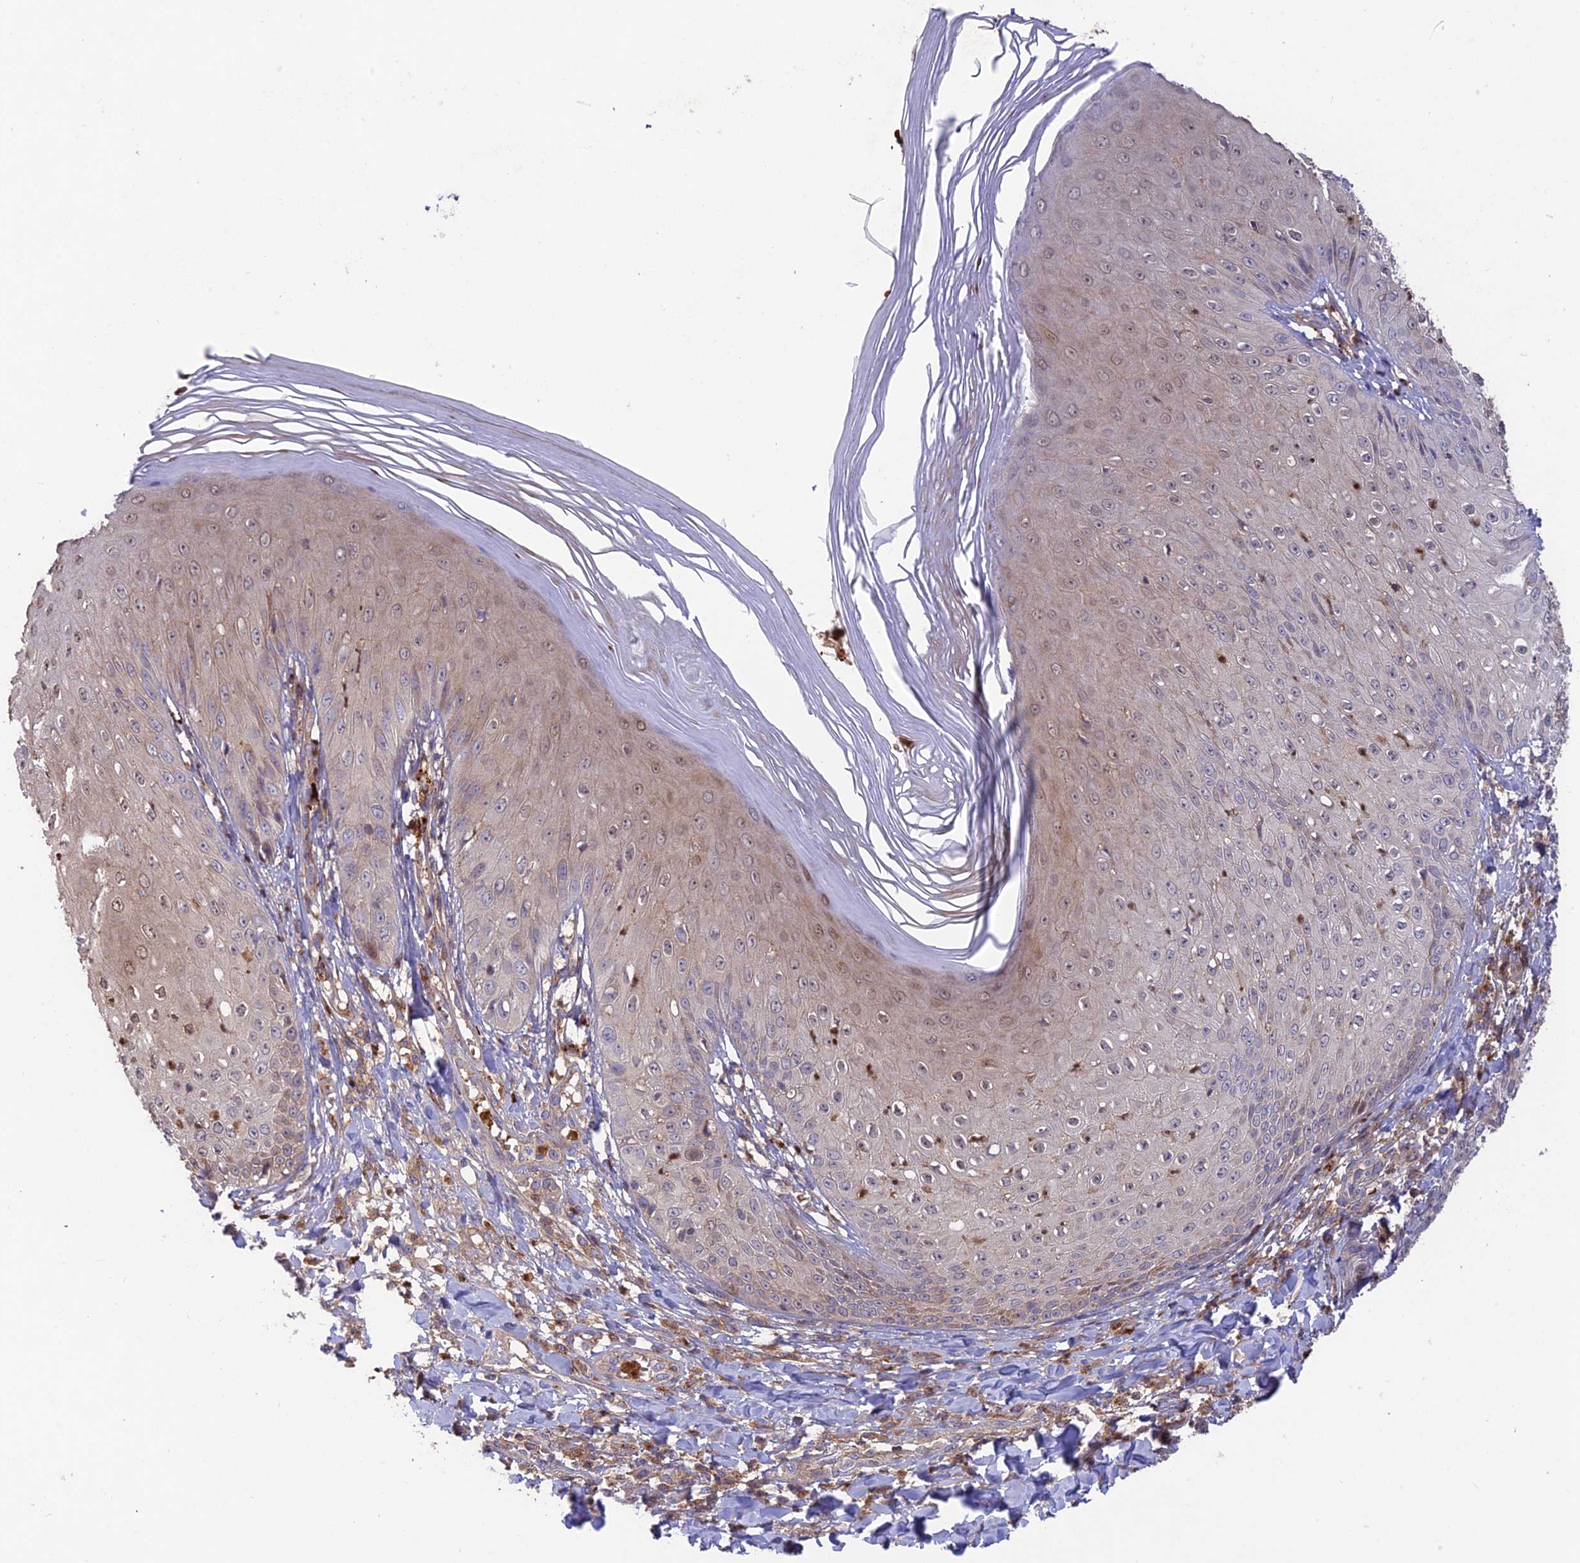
{"staining": {"intensity": "moderate", "quantity": "<25%", "location": "cytoplasmic/membranous"}, "tissue": "skin", "cell_type": "Epidermal cells", "image_type": "normal", "snomed": [{"axis": "morphology", "description": "Normal tissue, NOS"}, {"axis": "morphology", "description": "Inflammation, NOS"}, {"axis": "topography", "description": "Soft tissue"}, {"axis": "topography", "description": "Anal"}], "caption": "Unremarkable skin was stained to show a protein in brown. There is low levels of moderate cytoplasmic/membranous expression in about <25% of epidermal cells.", "gene": "CPNE7", "patient": {"sex": "female", "age": 15}}